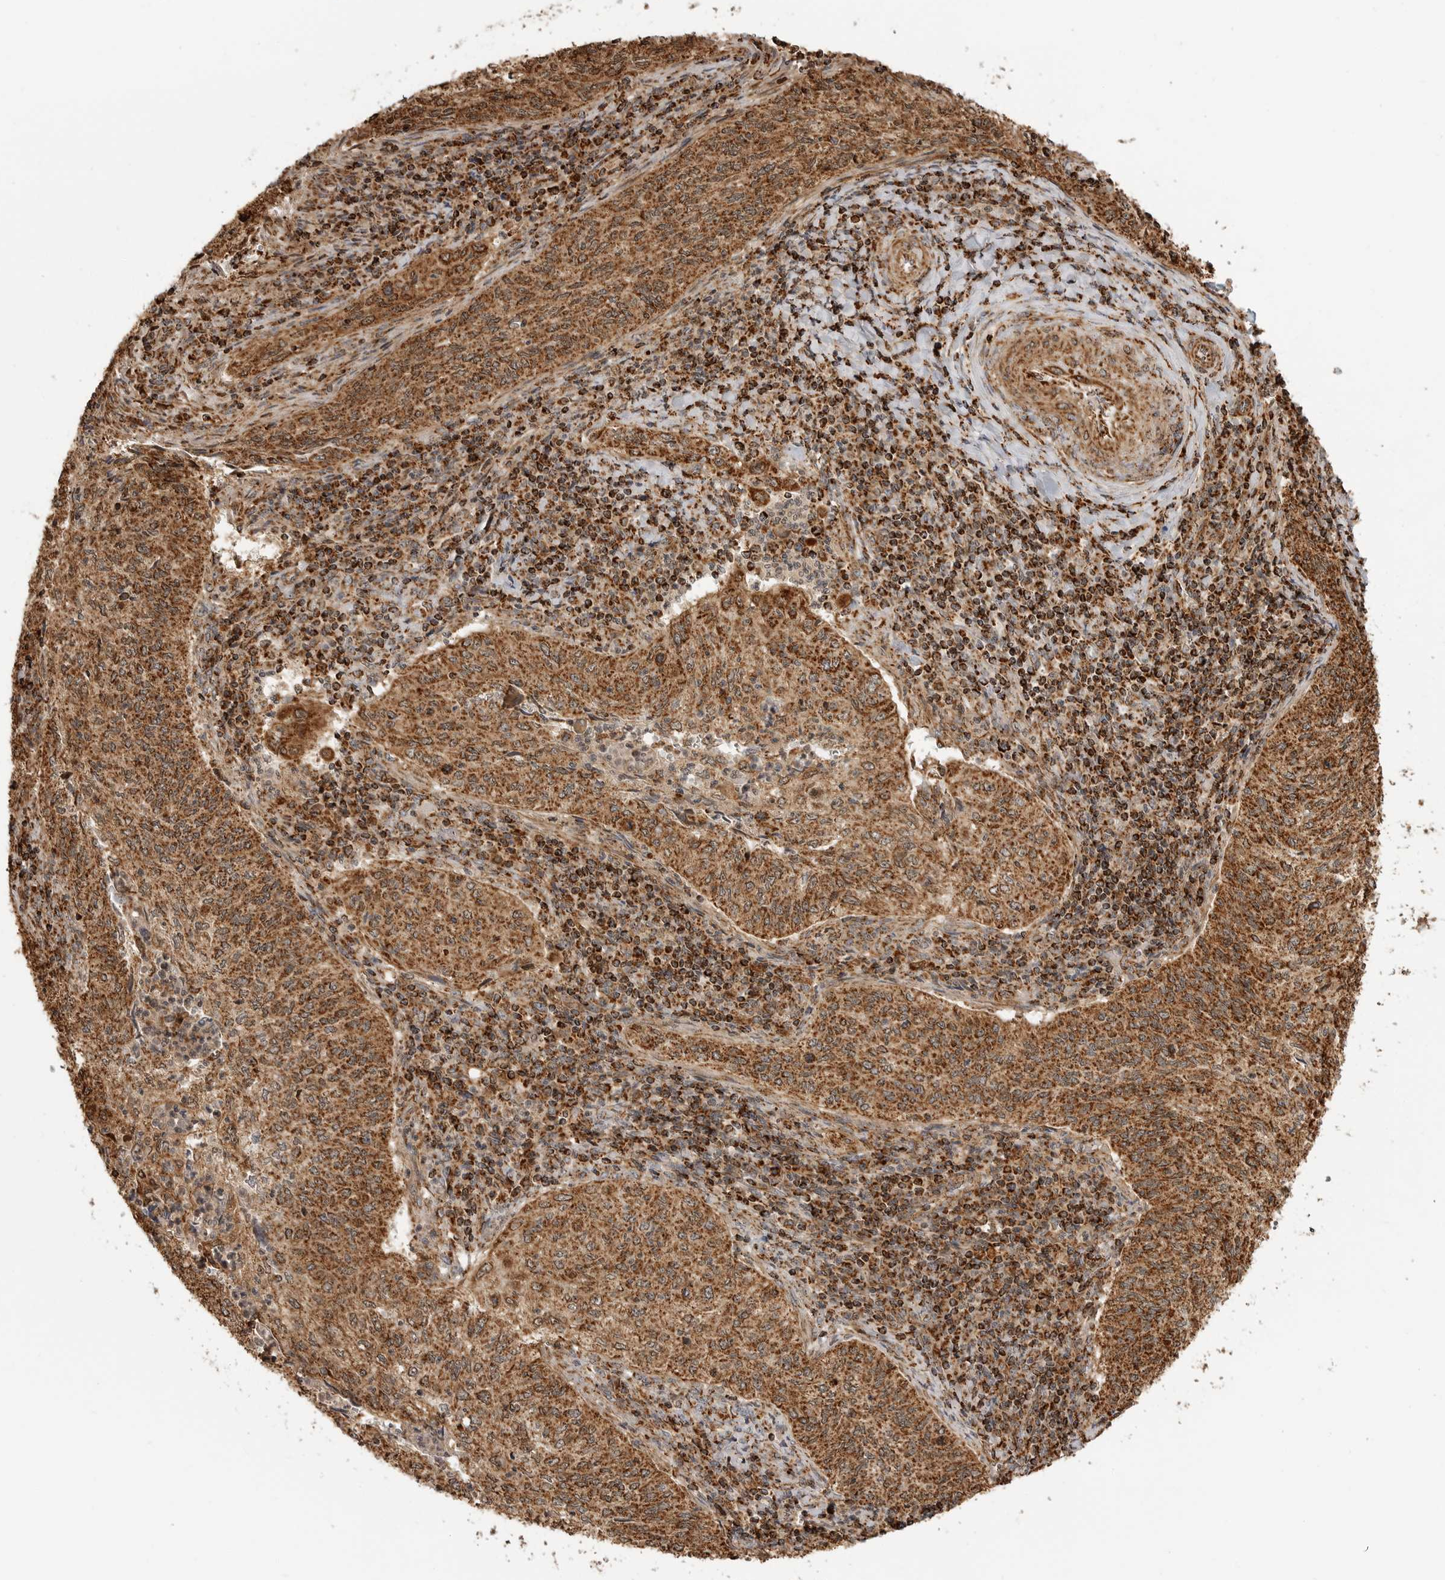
{"staining": {"intensity": "strong", "quantity": ">75%", "location": "cytoplasmic/membranous"}, "tissue": "cervical cancer", "cell_type": "Tumor cells", "image_type": "cancer", "snomed": [{"axis": "morphology", "description": "Squamous cell carcinoma, NOS"}, {"axis": "topography", "description": "Cervix"}], "caption": "Cervical cancer stained for a protein shows strong cytoplasmic/membranous positivity in tumor cells.", "gene": "BMP2K", "patient": {"sex": "female", "age": 30}}